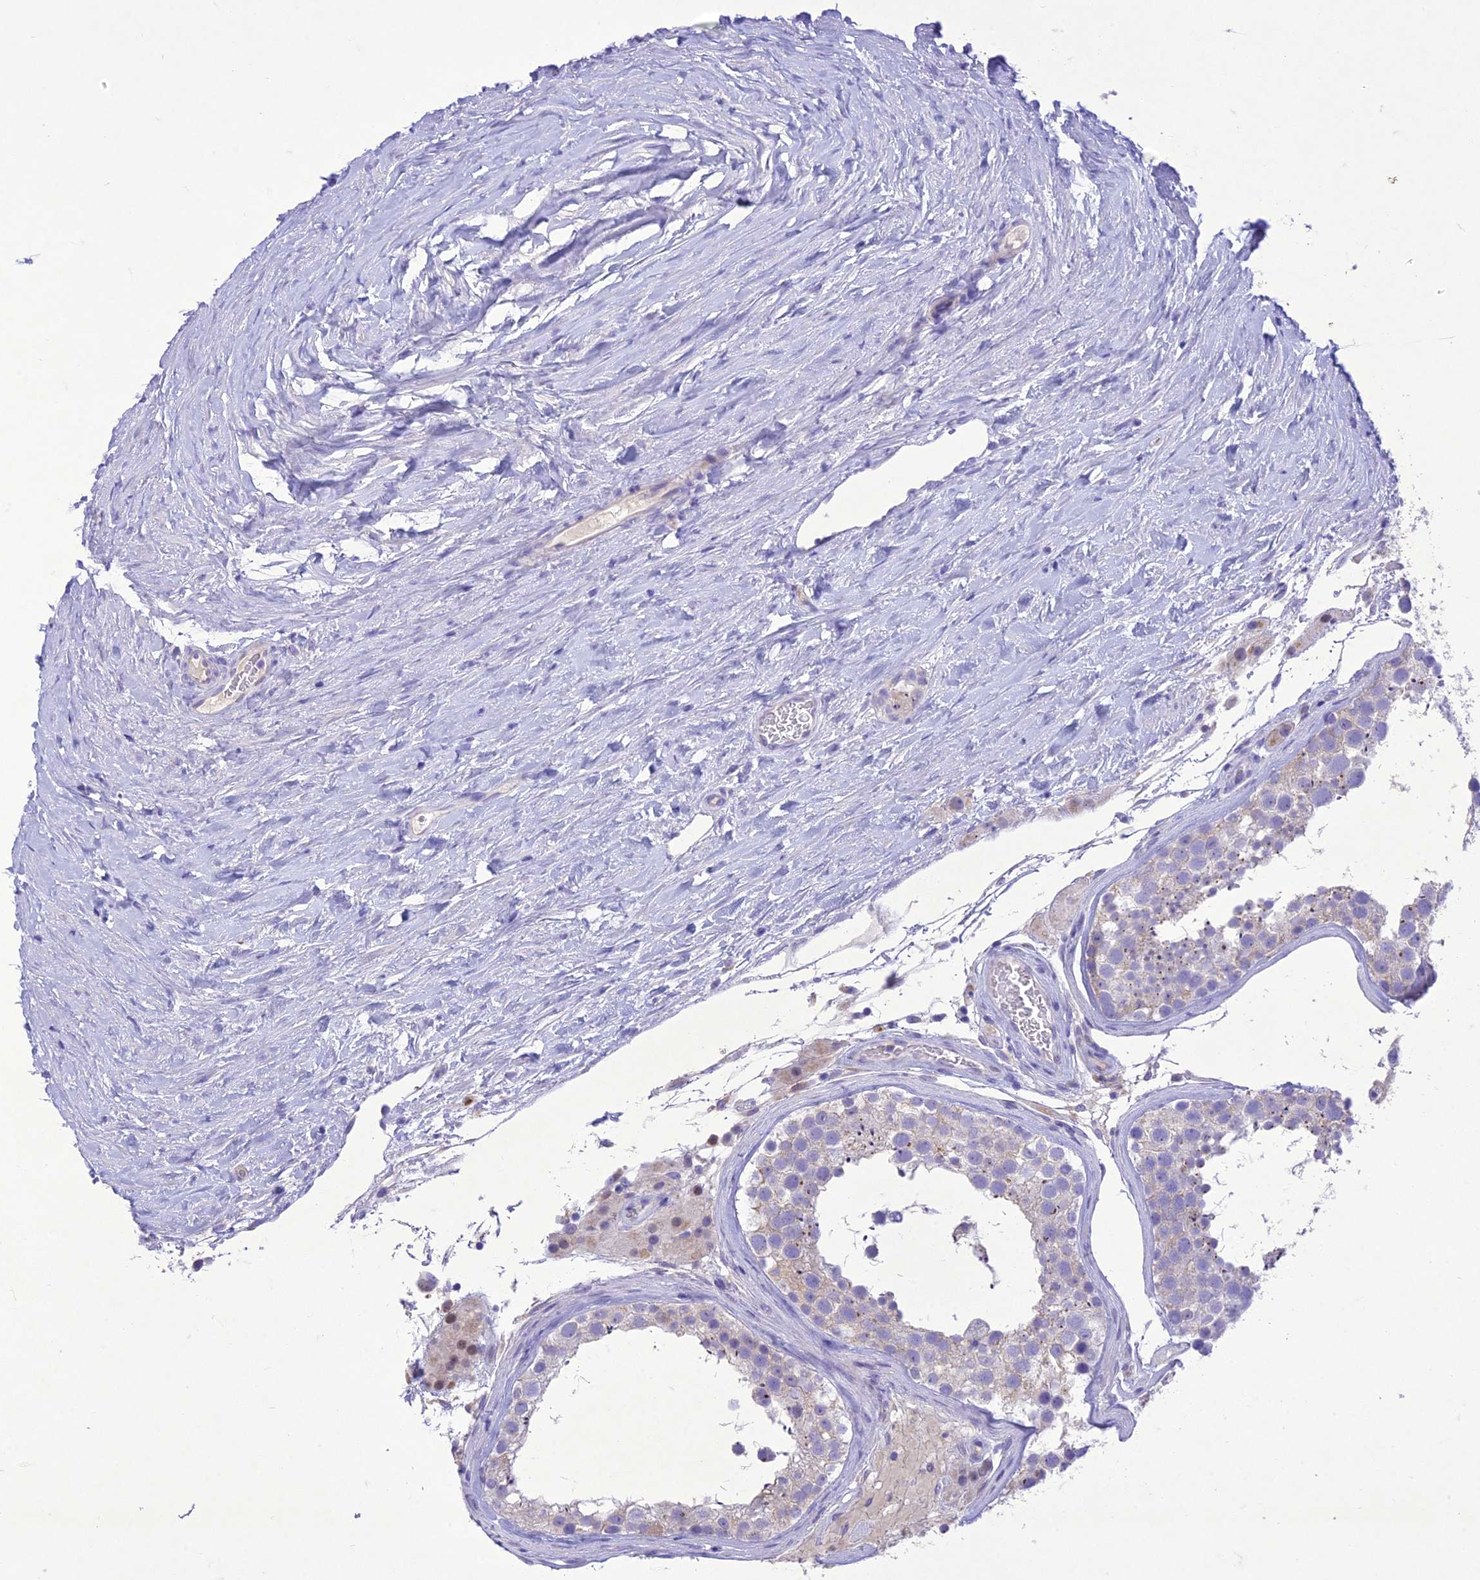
{"staining": {"intensity": "negative", "quantity": "none", "location": "none"}, "tissue": "testis", "cell_type": "Cells in seminiferous ducts", "image_type": "normal", "snomed": [{"axis": "morphology", "description": "Normal tissue, NOS"}, {"axis": "topography", "description": "Testis"}], "caption": "Immunohistochemical staining of benign human testis displays no significant staining in cells in seminiferous ducts. The staining is performed using DAB brown chromogen with nuclei counter-stained in using hematoxylin.", "gene": "SLC13A5", "patient": {"sex": "male", "age": 46}}